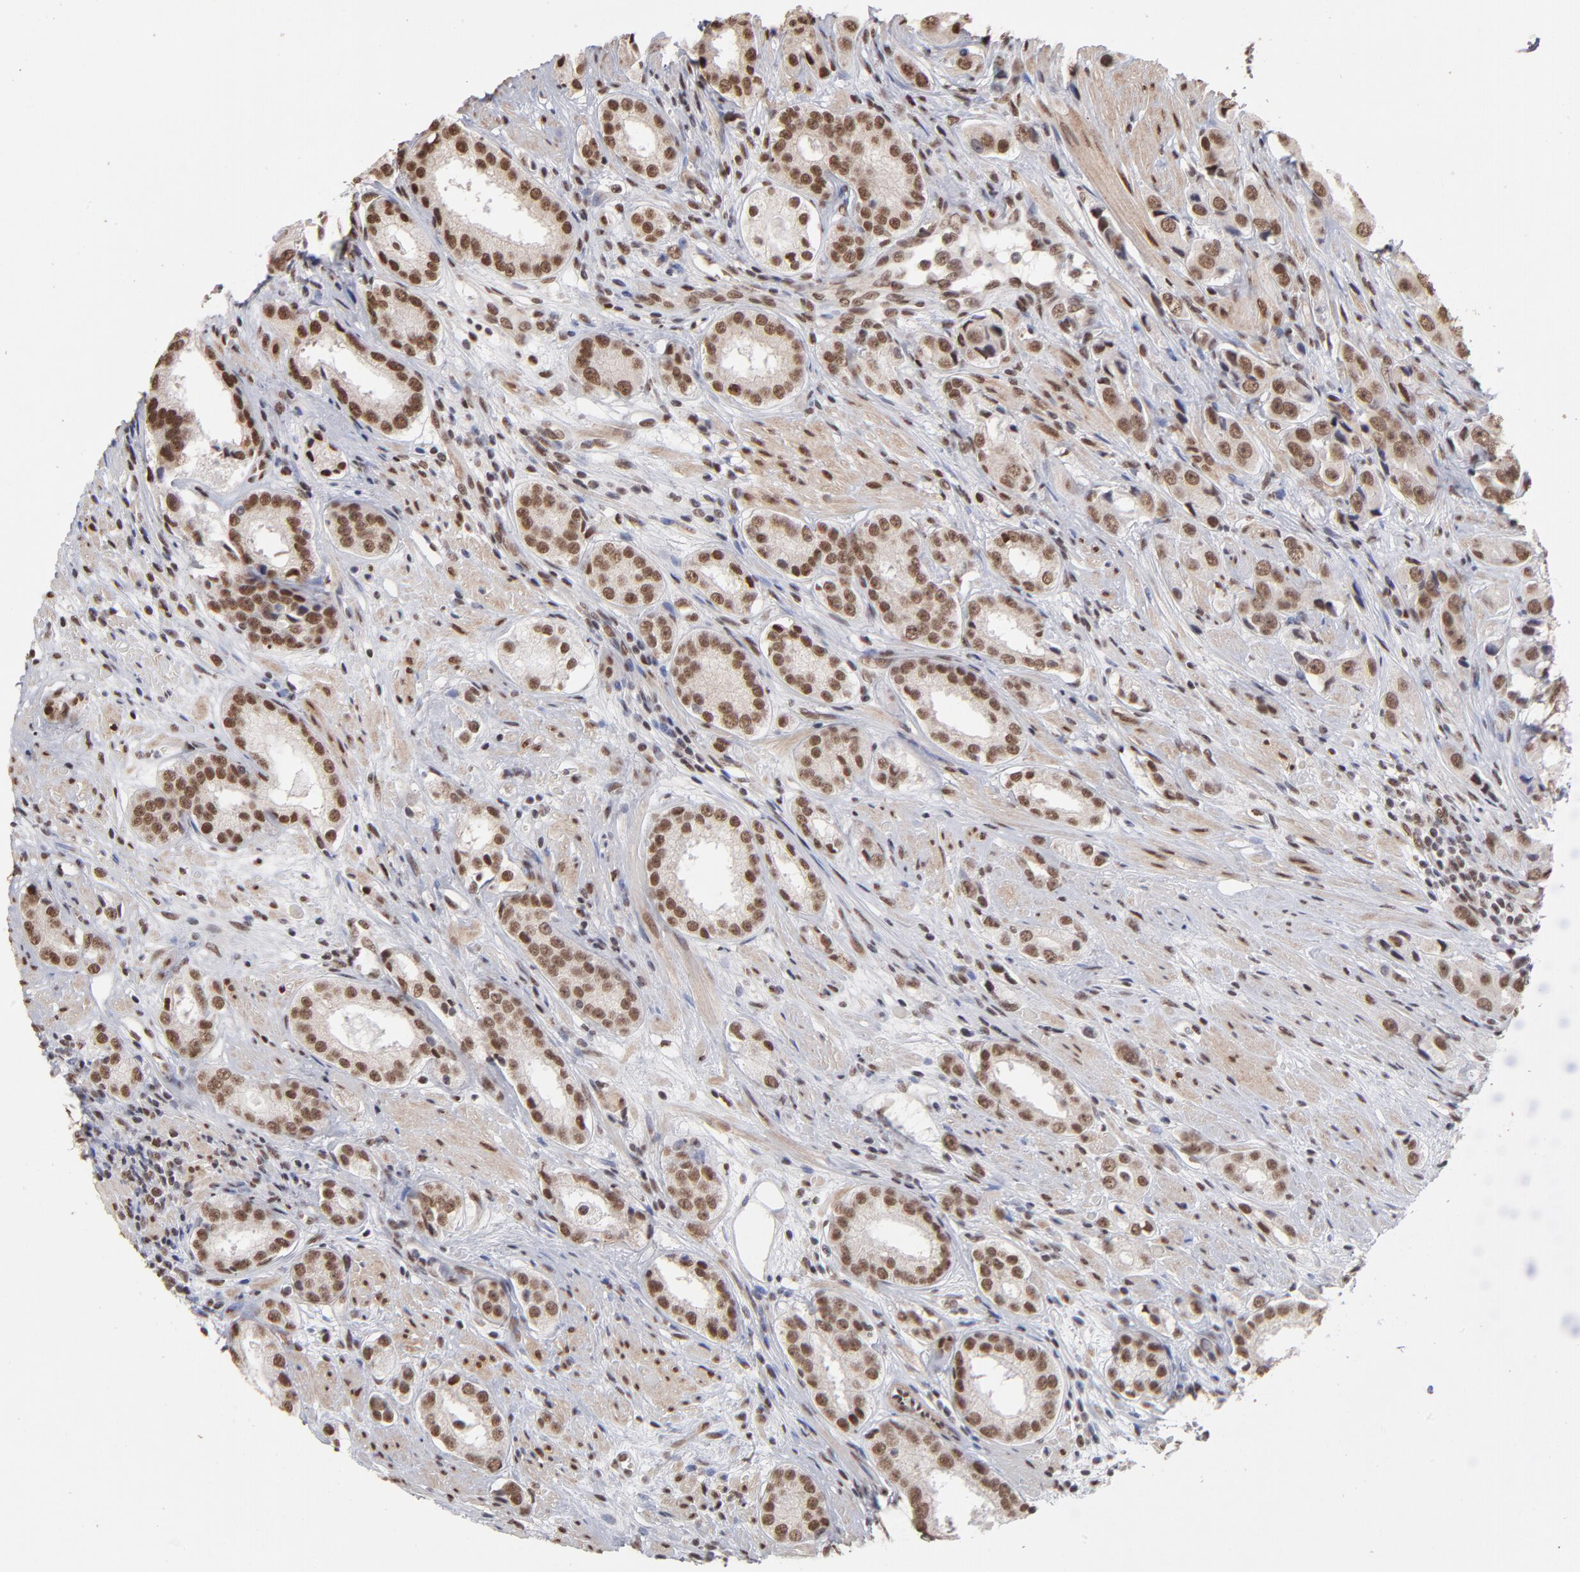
{"staining": {"intensity": "strong", "quantity": ">75%", "location": "cytoplasmic/membranous,nuclear"}, "tissue": "prostate cancer", "cell_type": "Tumor cells", "image_type": "cancer", "snomed": [{"axis": "morphology", "description": "Adenocarcinoma, Medium grade"}, {"axis": "topography", "description": "Prostate"}], "caption": "A histopathology image showing strong cytoplasmic/membranous and nuclear positivity in about >75% of tumor cells in prostate cancer (medium-grade adenocarcinoma), as visualized by brown immunohistochemical staining.", "gene": "ZNF3", "patient": {"sex": "male", "age": 53}}